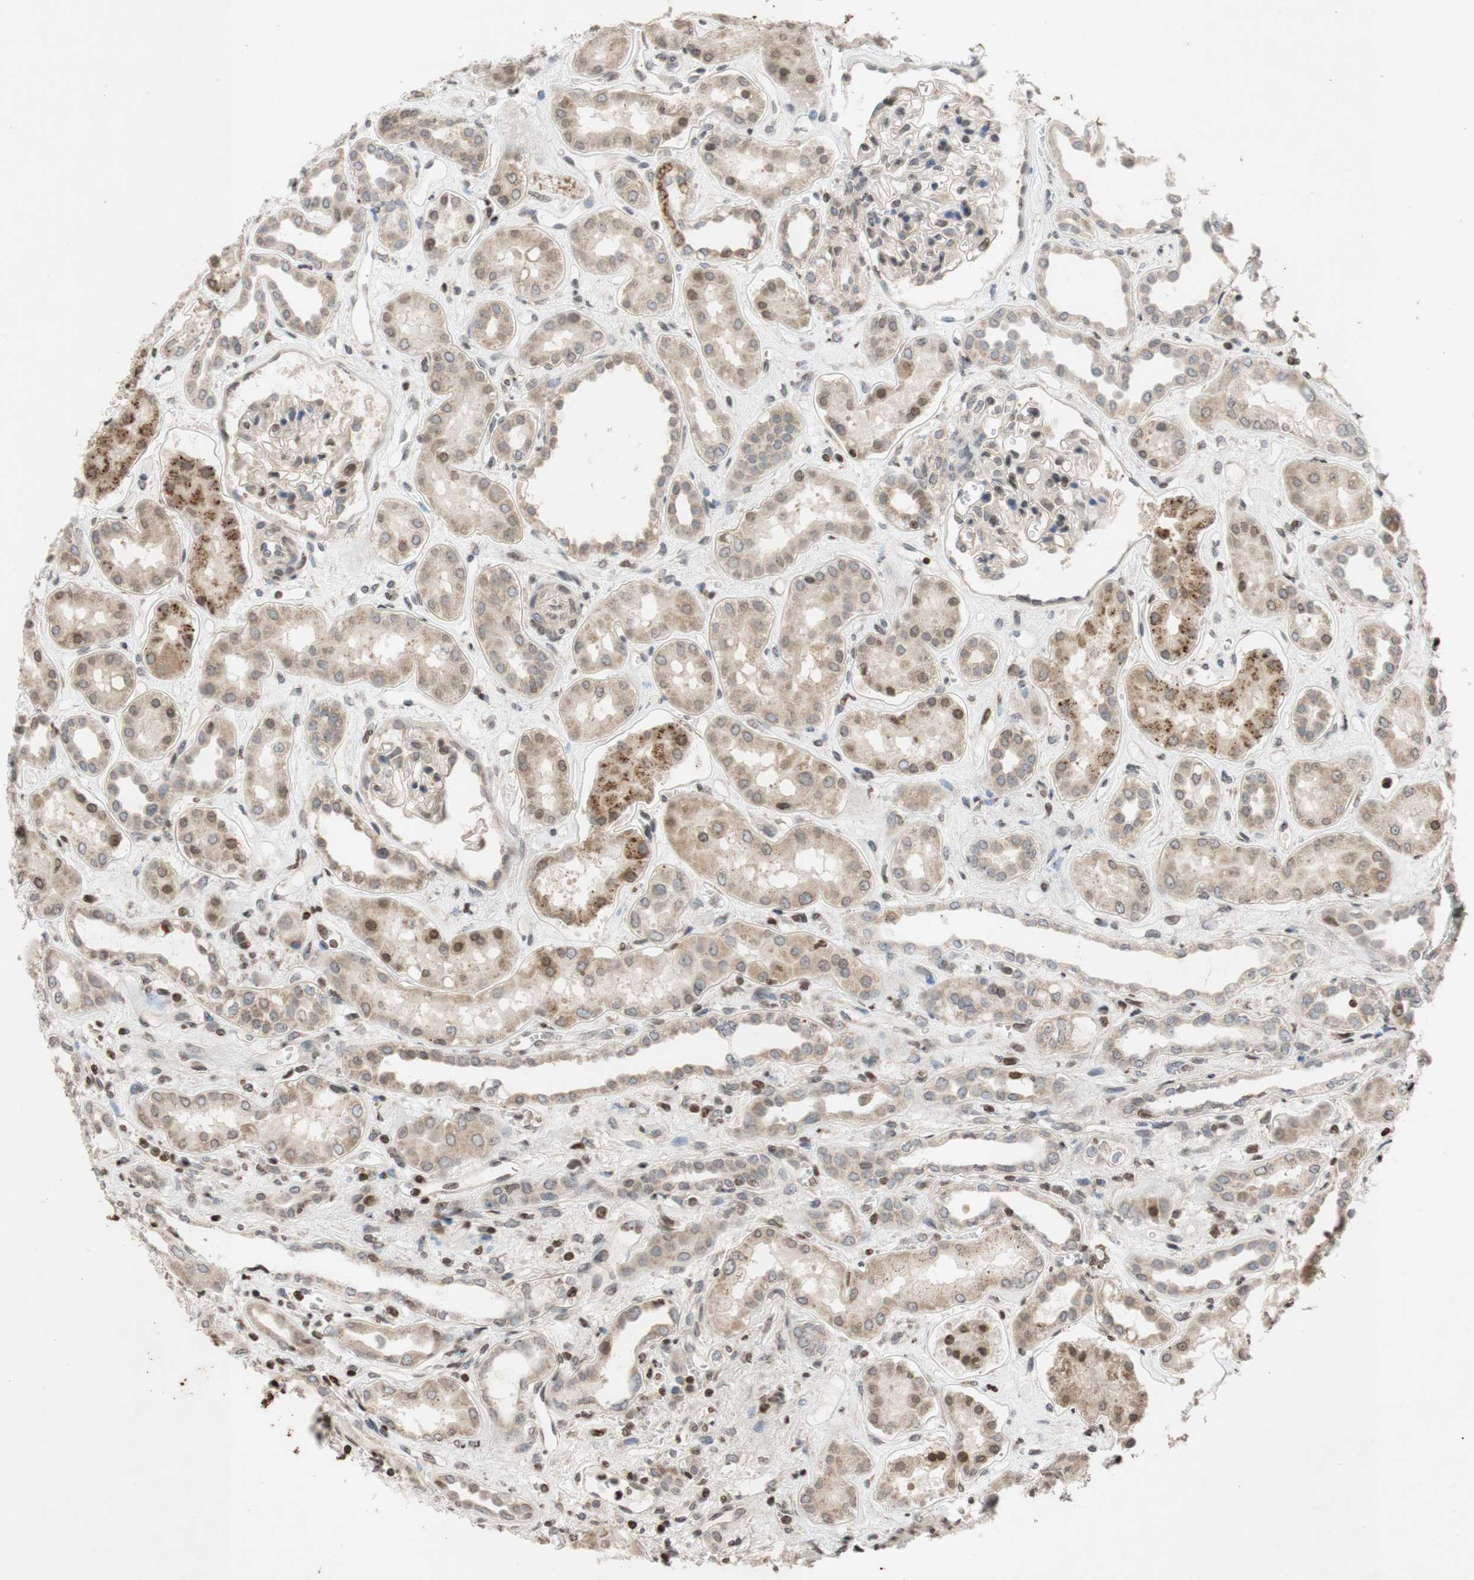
{"staining": {"intensity": "weak", "quantity": "<25%", "location": "nuclear"}, "tissue": "kidney", "cell_type": "Cells in glomeruli", "image_type": "normal", "snomed": [{"axis": "morphology", "description": "Normal tissue, NOS"}, {"axis": "topography", "description": "Kidney"}], "caption": "Immunohistochemistry (IHC) photomicrograph of unremarkable kidney stained for a protein (brown), which displays no expression in cells in glomeruli. Nuclei are stained in blue.", "gene": "MCM6", "patient": {"sex": "male", "age": 59}}